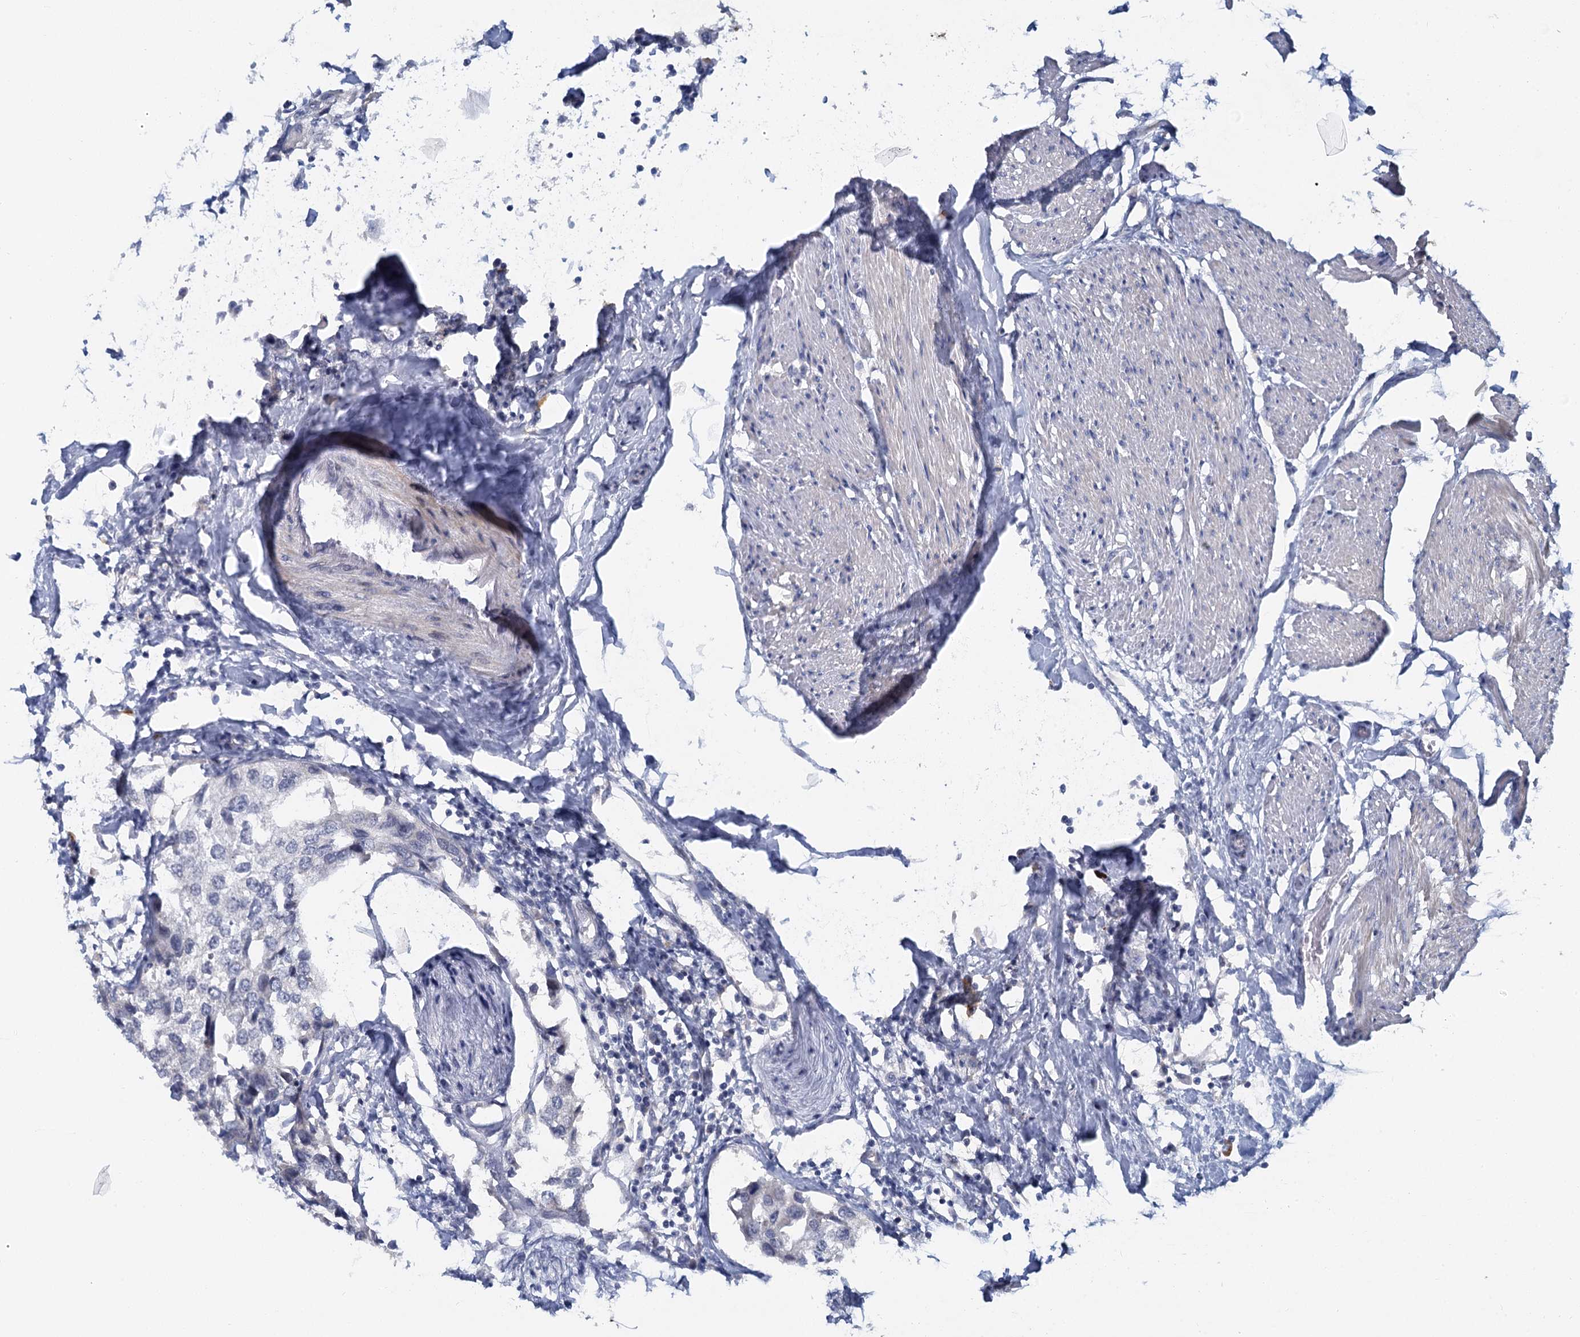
{"staining": {"intensity": "negative", "quantity": "none", "location": "none"}, "tissue": "urothelial cancer", "cell_type": "Tumor cells", "image_type": "cancer", "snomed": [{"axis": "morphology", "description": "Urothelial carcinoma, High grade"}, {"axis": "topography", "description": "Urinary bladder"}], "caption": "High power microscopy photomicrograph of an IHC image of high-grade urothelial carcinoma, revealing no significant staining in tumor cells.", "gene": "ACRBP", "patient": {"sex": "male", "age": 64}}